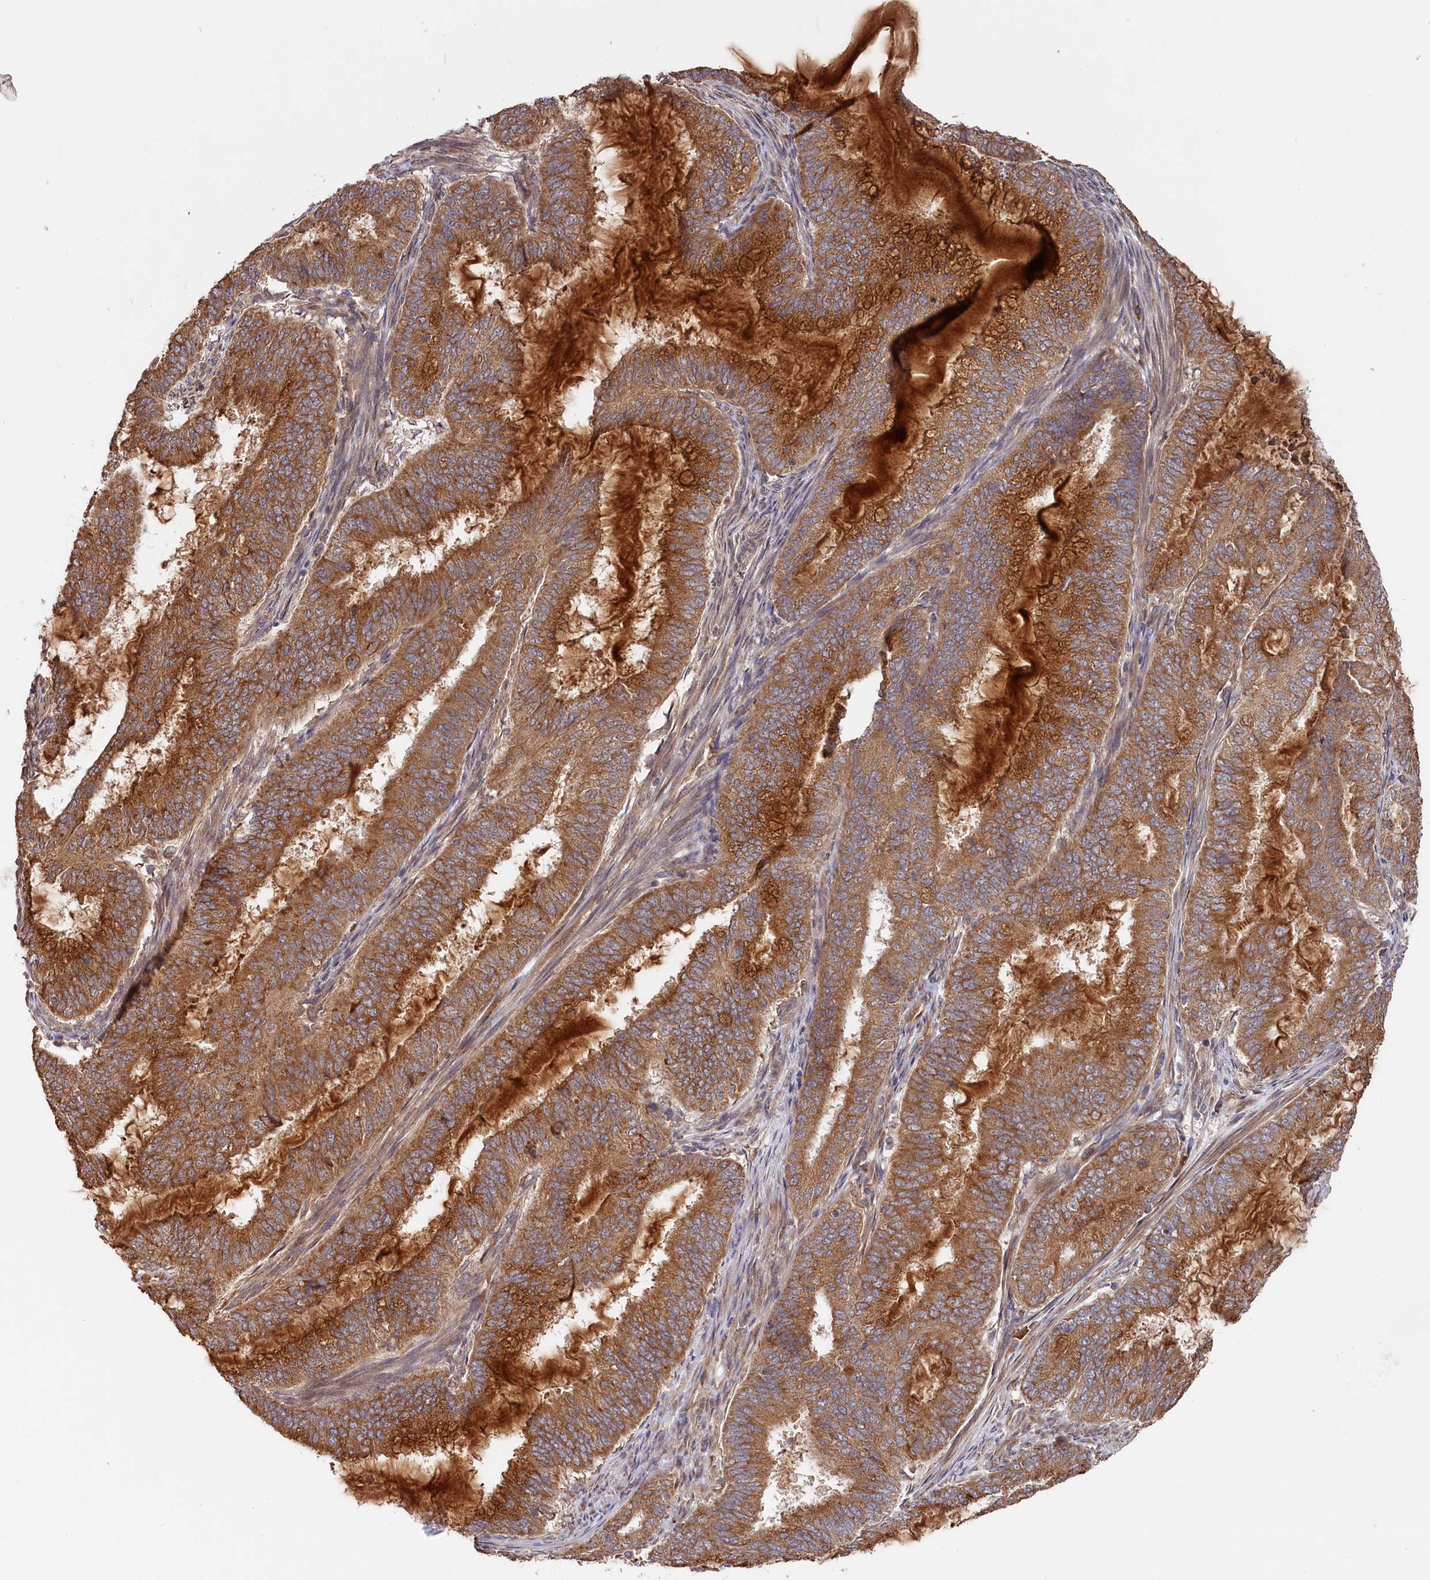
{"staining": {"intensity": "moderate", "quantity": ">75%", "location": "cytoplasmic/membranous"}, "tissue": "endometrial cancer", "cell_type": "Tumor cells", "image_type": "cancer", "snomed": [{"axis": "morphology", "description": "Adenocarcinoma, NOS"}, {"axis": "topography", "description": "Endometrium"}], "caption": "This image displays immunohistochemistry staining of endometrial adenocarcinoma, with medium moderate cytoplasmic/membranous expression in approximately >75% of tumor cells.", "gene": "CEP44", "patient": {"sex": "female", "age": 51}}